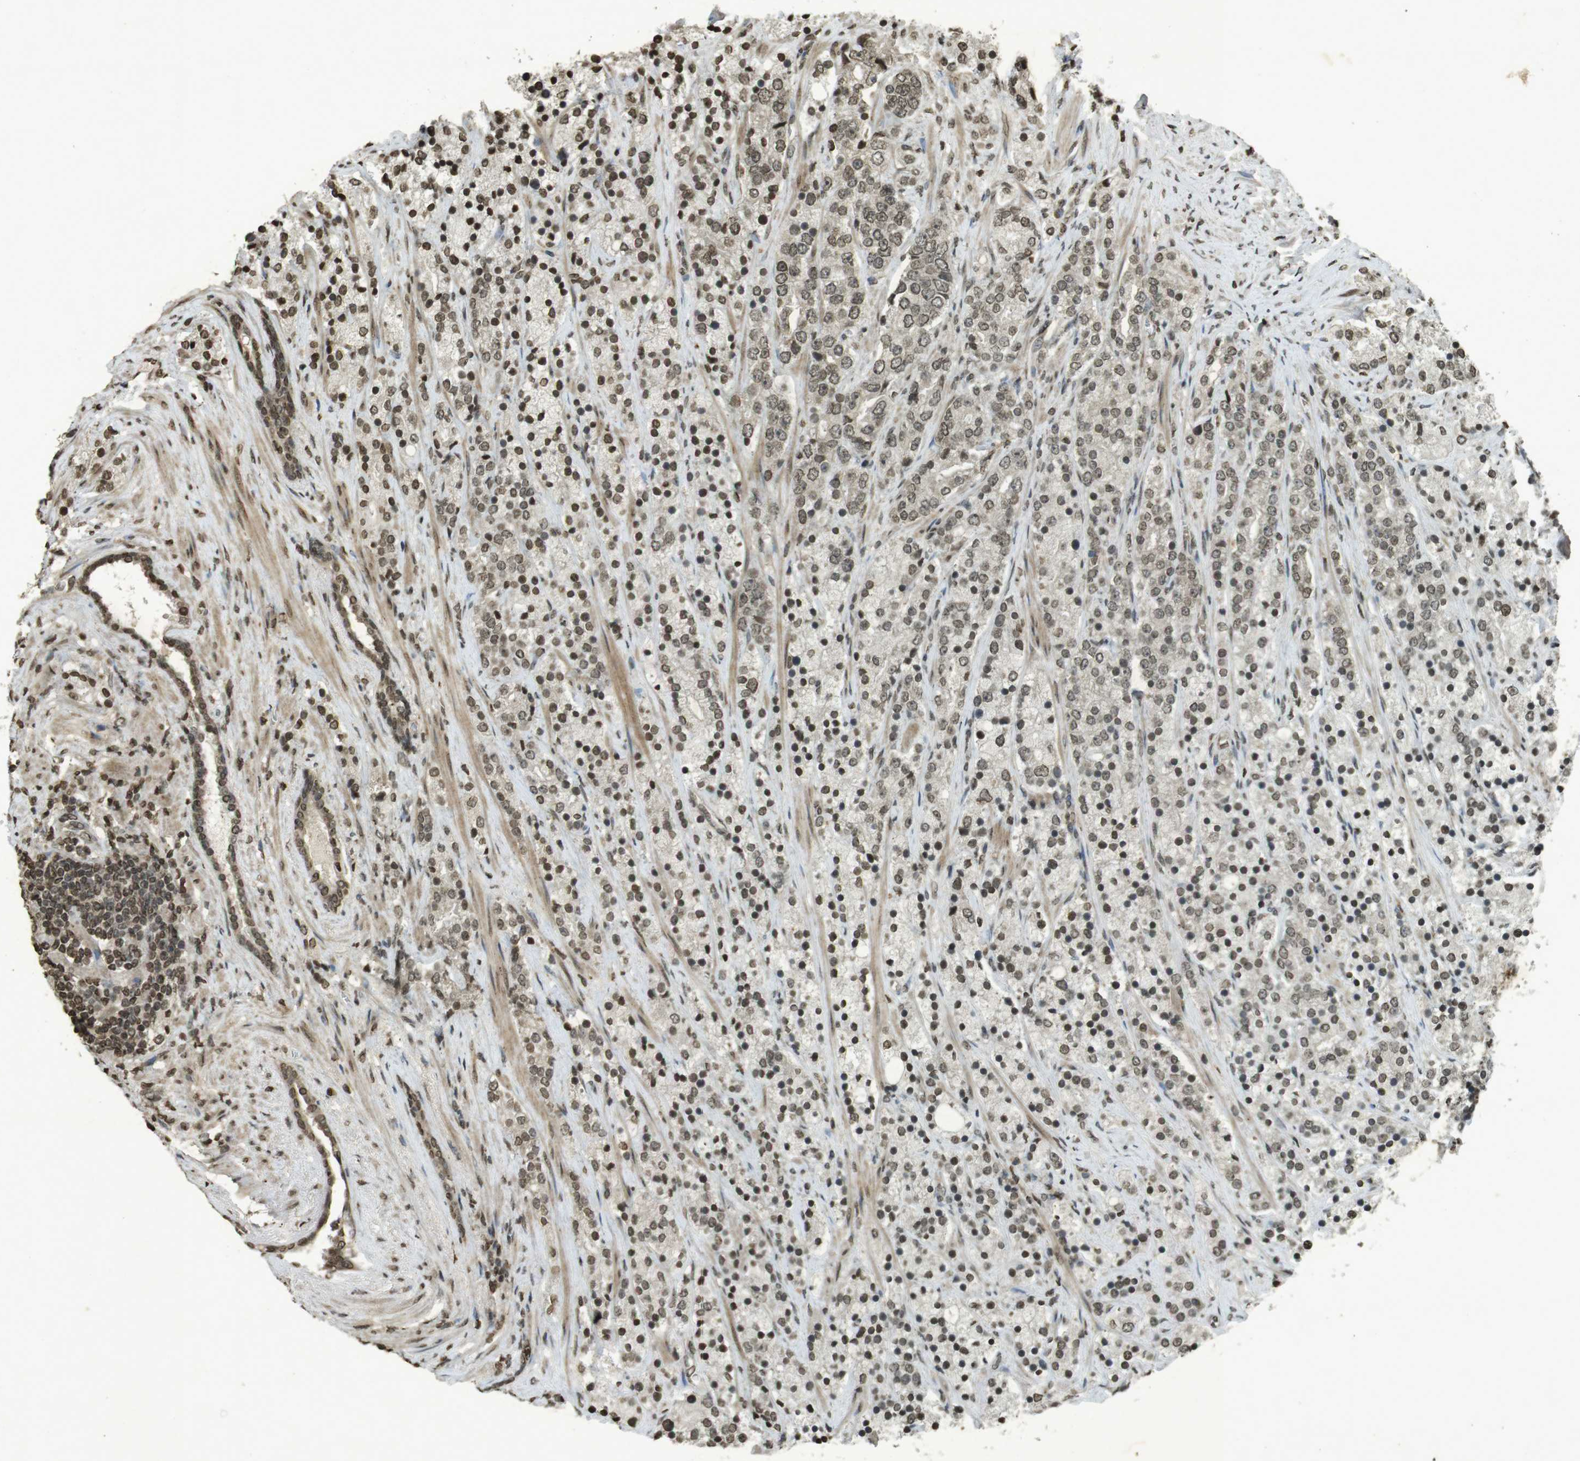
{"staining": {"intensity": "moderate", "quantity": ">75%", "location": "nuclear"}, "tissue": "prostate cancer", "cell_type": "Tumor cells", "image_type": "cancer", "snomed": [{"axis": "morphology", "description": "Adenocarcinoma, High grade"}, {"axis": "topography", "description": "Prostate"}], "caption": "Immunohistochemistry of prostate adenocarcinoma (high-grade) shows medium levels of moderate nuclear staining in about >75% of tumor cells.", "gene": "ORC4", "patient": {"sex": "male", "age": 71}}